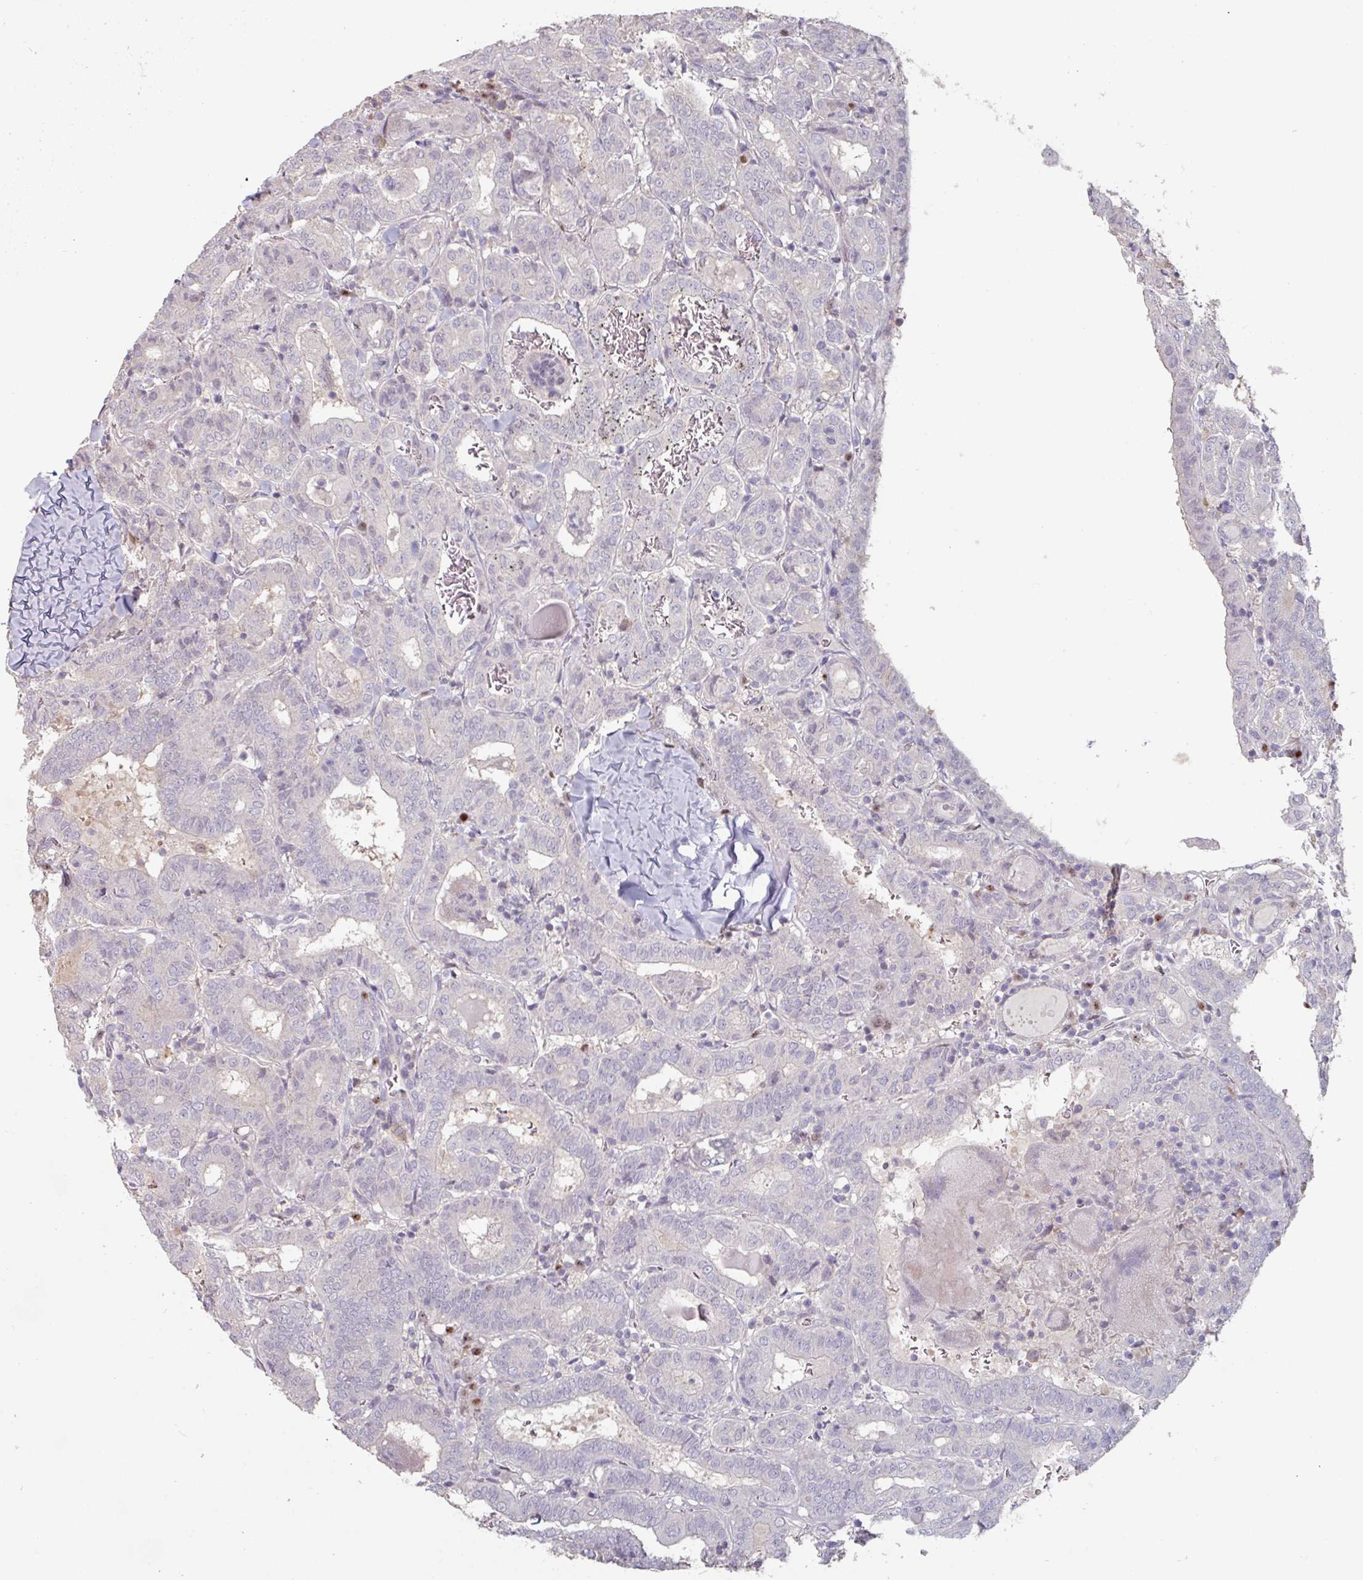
{"staining": {"intensity": "negative", "quantity": "none", "location": "none"}, "tissue": "thyroid cancer", "cell_type": "Tumor cells", "image_type": "cancer", "snomed": [{"axis": "morphology", "description": "Papillary adenocarcinoma, NOS"}, {"axis": "topography", "description": "Thyroid gland"}], "caption": "Protein analysis of papillary adenocarcinoma (thyroid) reveals no significant staining in tumor cells.", "gene": "ZBTB6", "patient": {"sex": "female", "age": 72}}